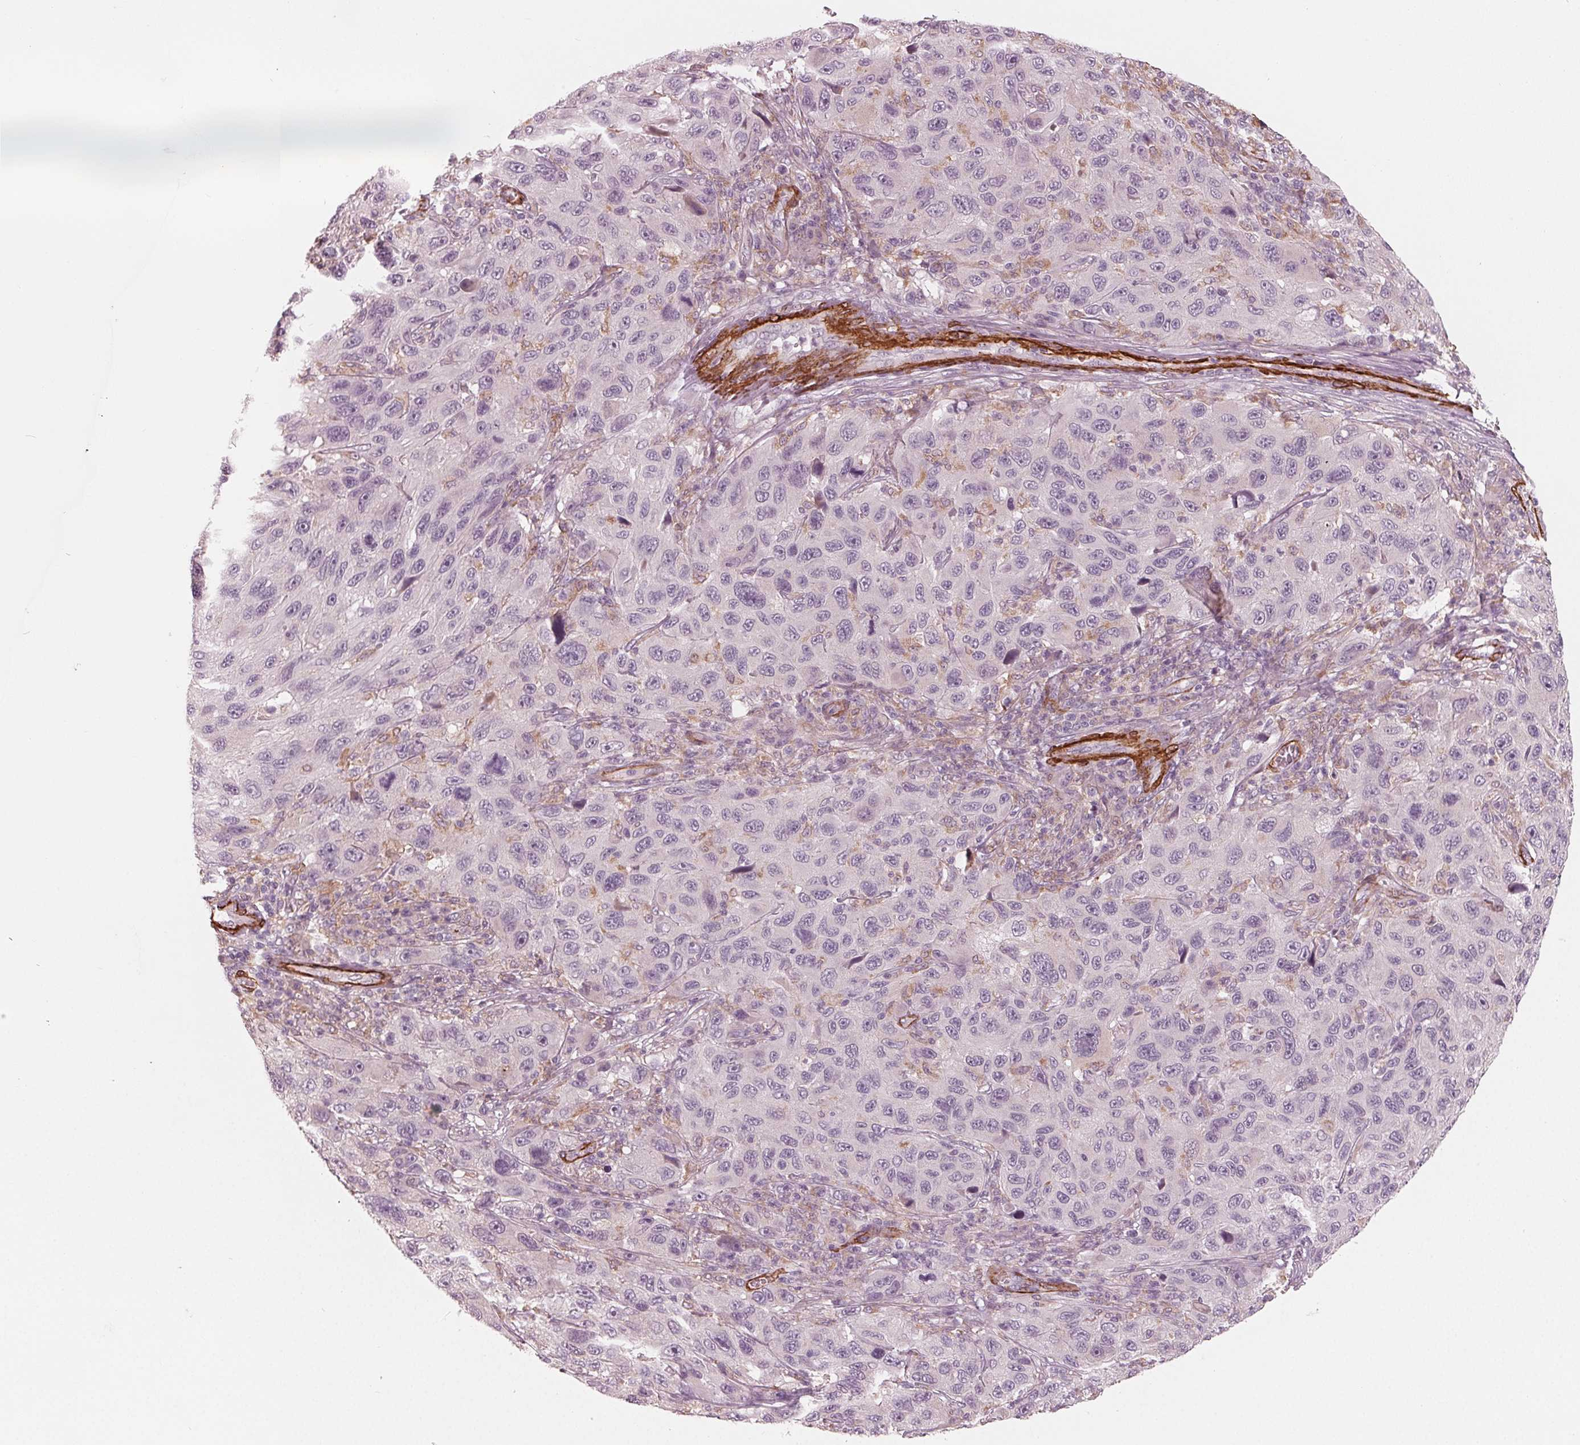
{"staining": {"intensity": "moderate", "quantity": "<25%", "location": "cytoplasmic/membranous"}, "tissue": "melanoma", "cell_type": "Tumor cells", "image_type": "cancer", "snomed": [{"axis": "morphology", "description": "Malignant melanoma, NOS"}, {"axis": "topography", "description": "Skin"}], "caption": "Immunohistochemistry (IHC) of human malignant melanoma demonstrates low levels of moderate cytoplasmic/membranous expression in approximately <25% of tumor cells.", "gene": "MIER3", "patient": {"sex": "male", "age": 53}}